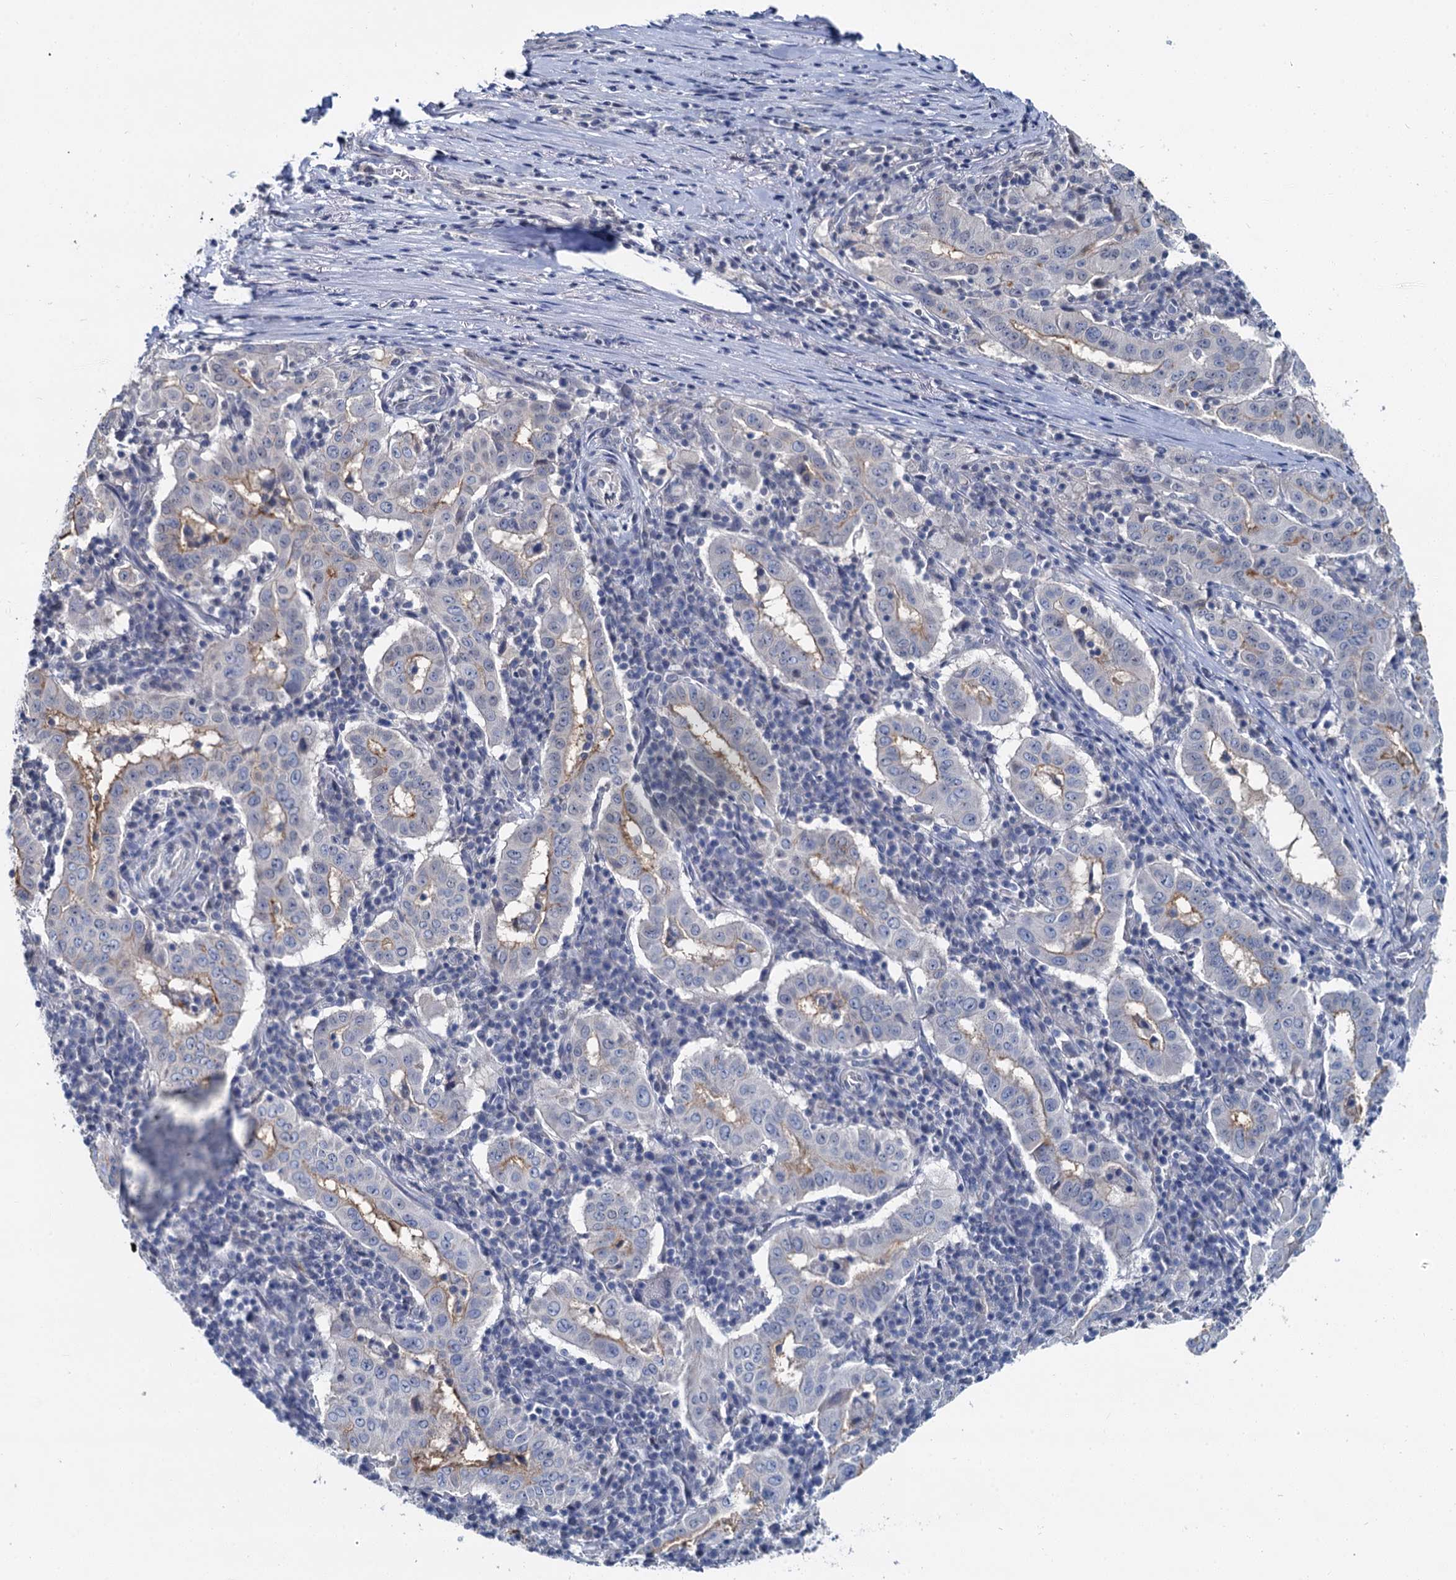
{"staining": {"intensity": "weak", "quantity": "25%-75%", "location": "cytoplasmic/membranous"}, "tissue": "pancreatic cancer", "cell_type": "Tumor cells", "image_type": "cancer", "snomed": [{"axis": "morphology", "description": "Adenocarcinoma, NOS"}, {"axis": "topography", "description": "Pancreas"}], "caption": "High-magnification brightfield microscopy of pancreatic adenocarcinoma stained with DAB (3,3'-diaminobenzidine) (brown) and counterstained with hematoxylin (blue). tumor cells exhibit weak cytoplasmic/membranous expression is present in about25%-75% of cells. (Stains: DAB in brown, nuclei in blue, Microscopy: brightfield microscopy at high magnification).", "gene": "MIOX", "patient": {"sex": "male", "age": 63}}